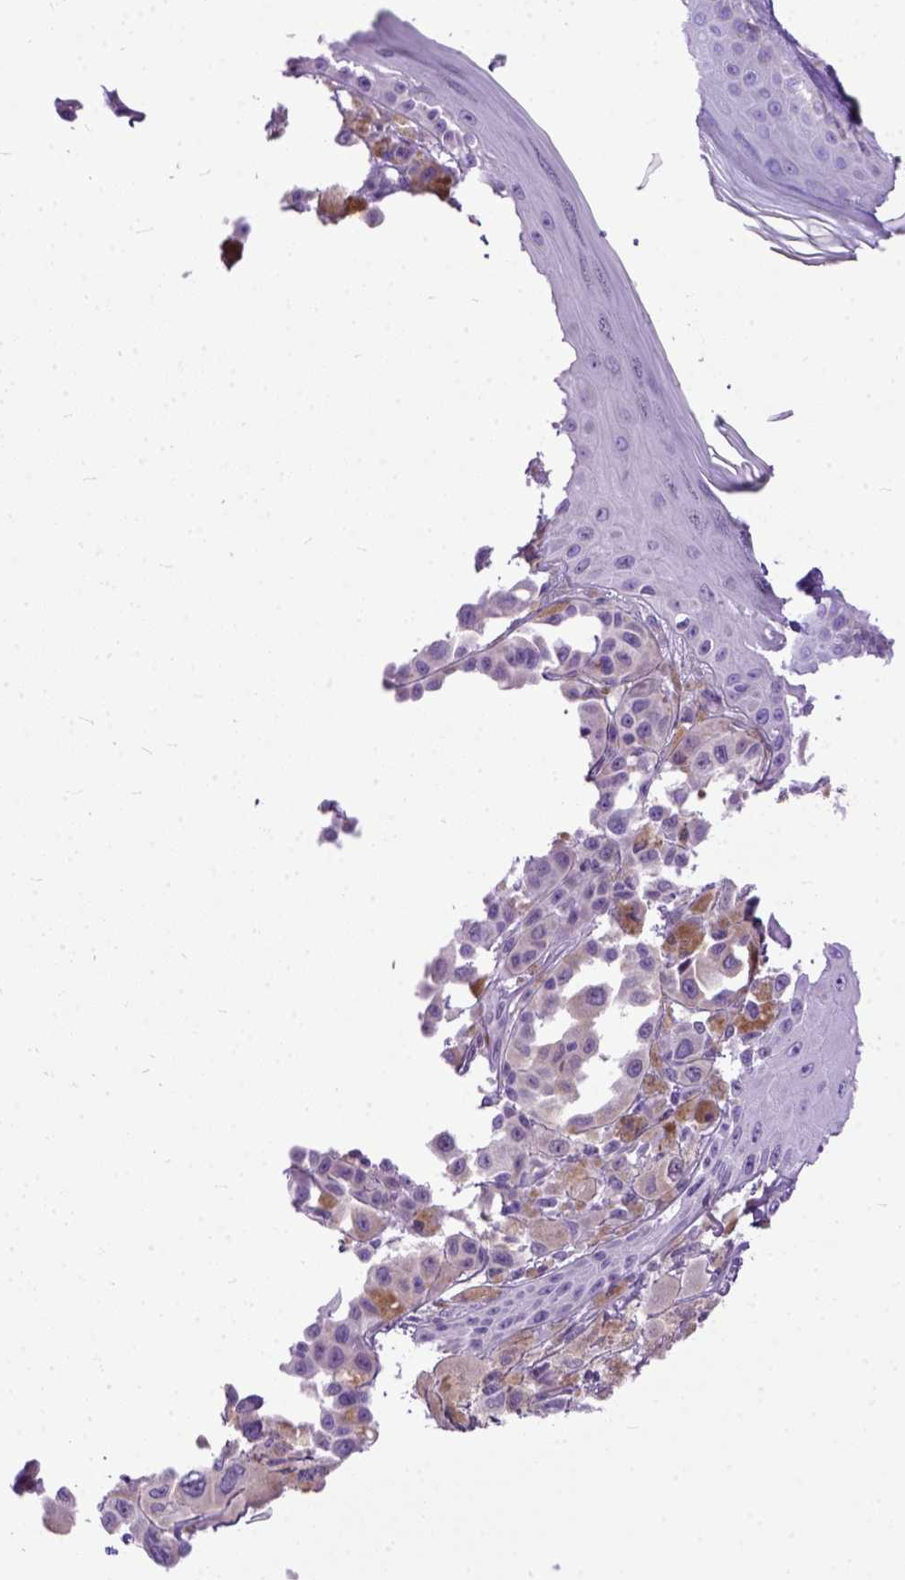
{"staining": {"intensity": "negative", "quantity": "none", "location": "none"}, "tissue": "melanoma", "cell_type": "Tumor cells", "image_type": "cancer", "snomed": [{"axis": "morphology", "description": "Malignant melanoma, NOS"}, {"axis": "topography", "description": "Skin"}], "caption": "Tumor cells are negative for brown protein staining in malignant melanoma. (DAB (3,3'-diaminobenzidine) immunohistochemistry visualized using brightfield microscopy, high magnification).", "gene": "CRB1", "patient": {"sex": "male", "age": 67}}